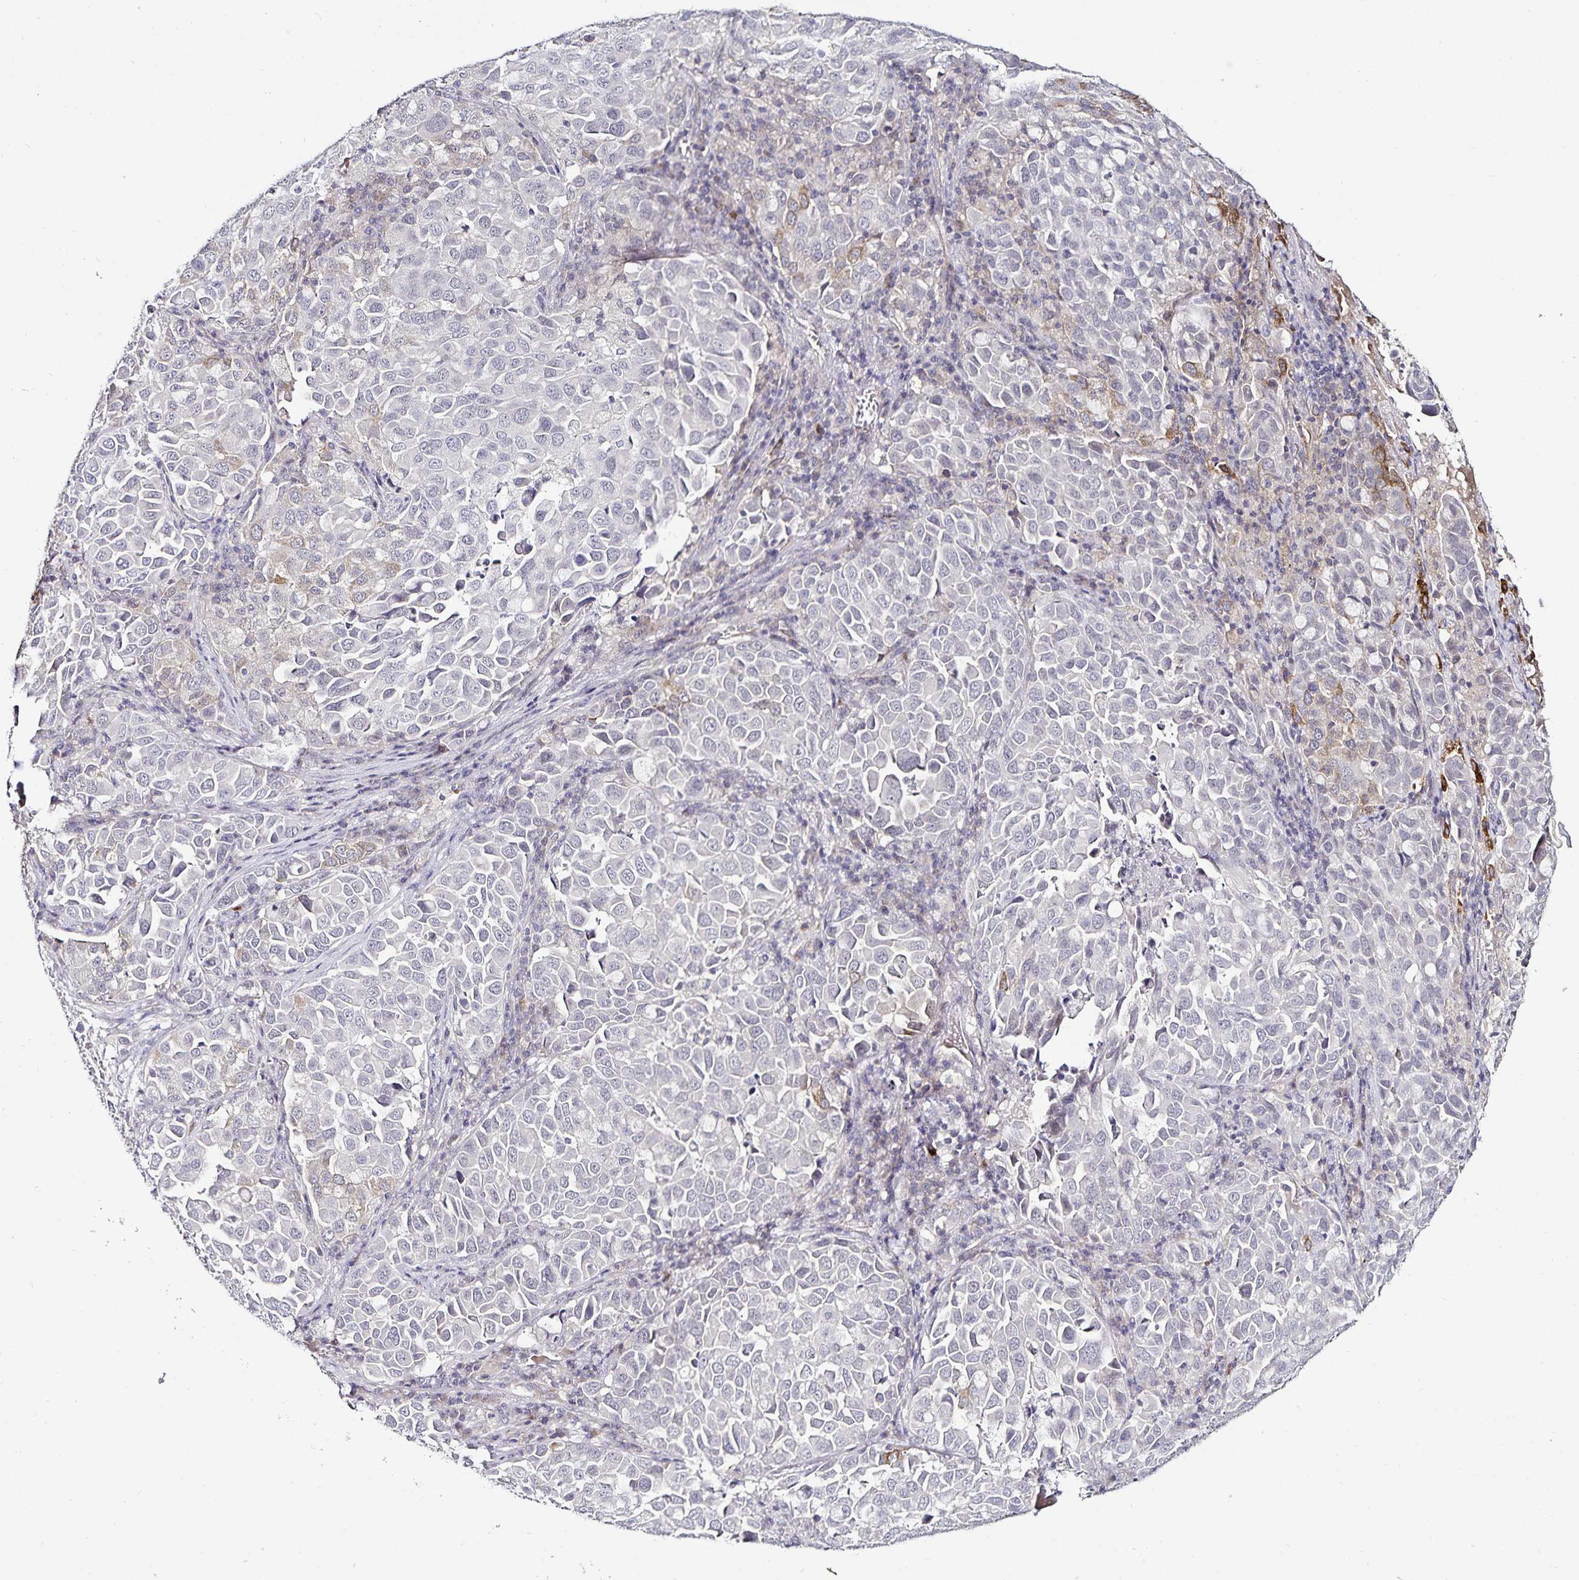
{"staining": {"intensity": "weak", "quantity": "<25%", "location": "cytoplasmic/membranous"}, "tissue": "lung cancer", "cell_type": "Tumor cells", "image_type": "cancer", "snomed": [{"axis": "morphology", "description": "Adenocarcinoma, NOS"}, {"axis": "morphology", "description": "Adenocarcinoma, metastatic, NOS"}, {"axis": "topography", "description": "Lymph node"}, {"axis": "topography", "description": "Lung"}], "caption": "Immunohistochemistry micrograph of neoplastic tissue: human lung cancer stained with DAB (3,3'-diaminobenzidine) demonstrates no significant protein staining in tumor cells. (Immunohistochemistry (ihc), brightfield microscopy, high magnification).", "gene": "ACSL5", "patient": {"sex": "female", "age": 65}}